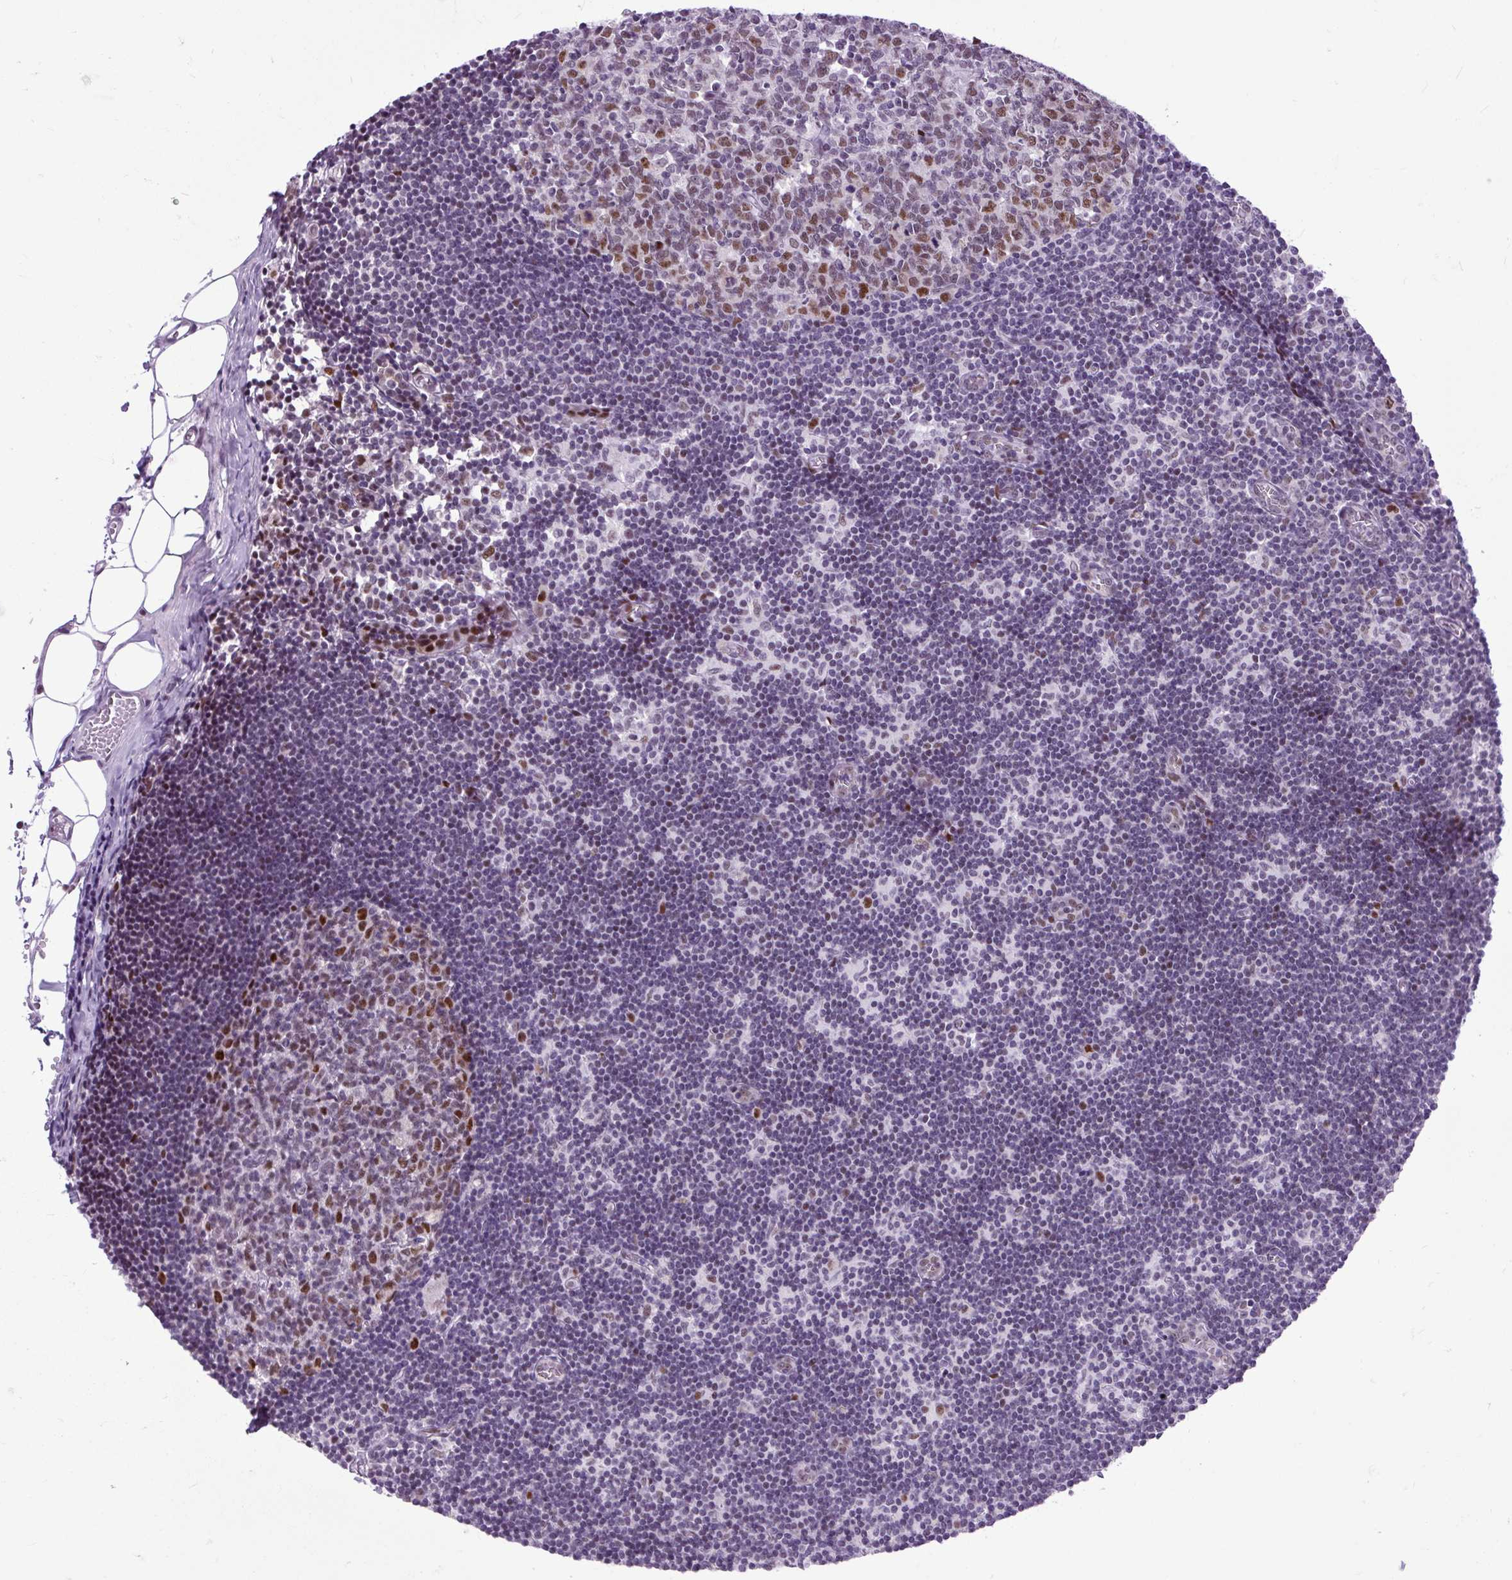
{"staining": {"intensity": "moderate", "quantity": "25%-75%", "location": "nuclear"}, "tissue": "lymph node", "cell_type": "Germinal center cells", "image_type": "normal", "snomed": [{"axis": "morphology", "description": "Normal tissue, NOS"}, {"axis": "topography", "description": "Lymph node"}], "caption": "Benign lymph node shows moderate nuclear staining in approximately 25%-75% of germinal center cells Using DAB (3,3'-diaminobenzidine) (brown) and hematoxylin (blue) stains, captured at high magnification using brightfield microscopy..", "gene": "CLK2", "patient": {"sex": "female", "age": 31}}